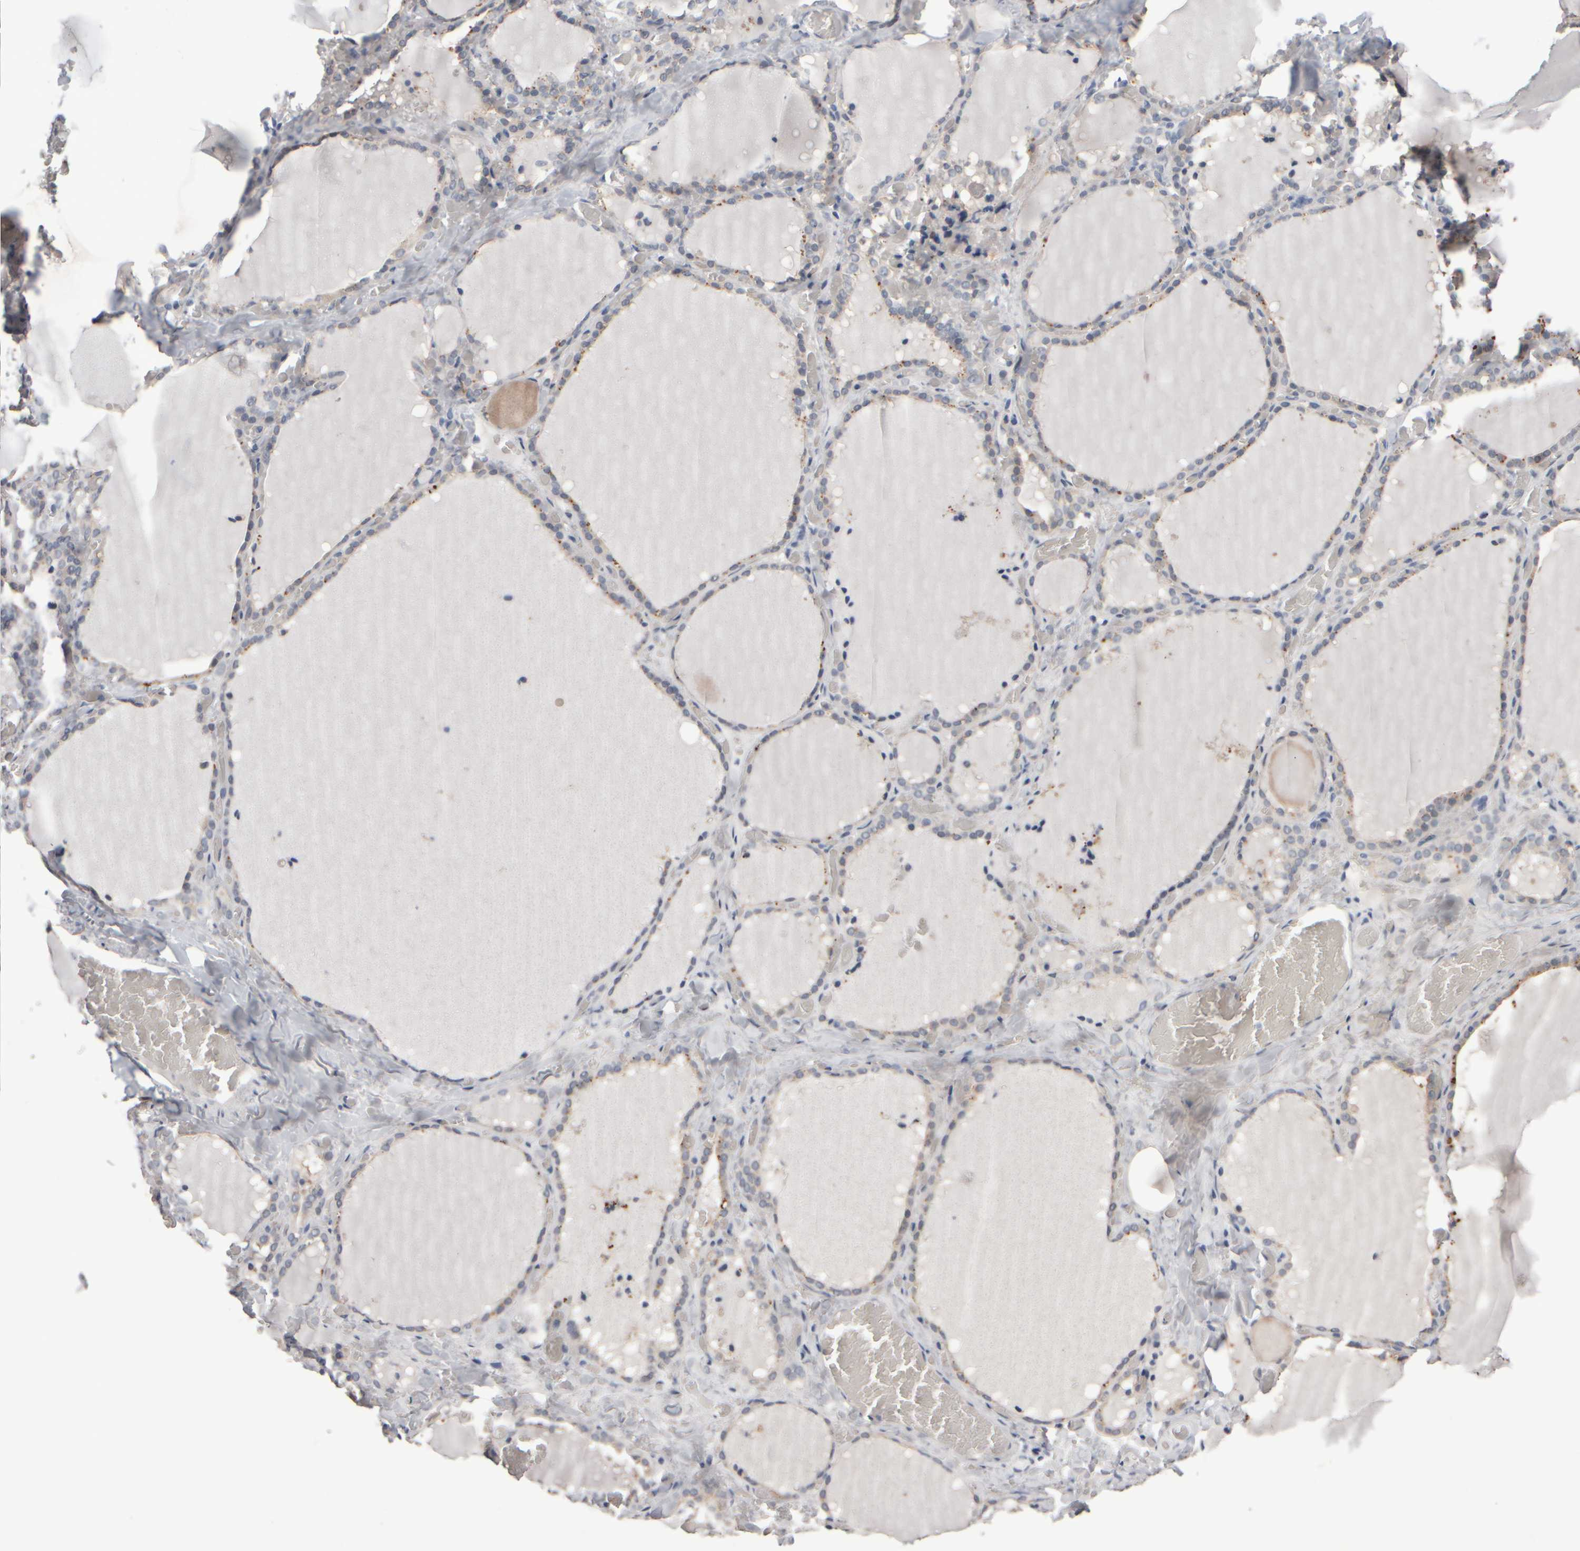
{"staining": {"intensity": "weak", "quantity": "25%-75%", "location": "cytoplasmic/membranous"}, "tissue": "thyroid gland", "cell_type": "Glandular cells", "image_type": "normal", "snomed": [{"axis": "morphology", "description": "Normal tissue, NOS"}, {"axis": "topography", "description": "Thyroid gland"}], "caption": "High-power microscopy captured an immunohistochemistry histopathology image of benign thyroid gland, revealing weak cytoplasmic/membranous positivity in about 25%-75% of glandular cells. Immunohistochemistry stains the protein of interest in brown and the nuclei are stained blue.", "gene": "EPHX2", "patient": {"sex": "female", "age": 22}}